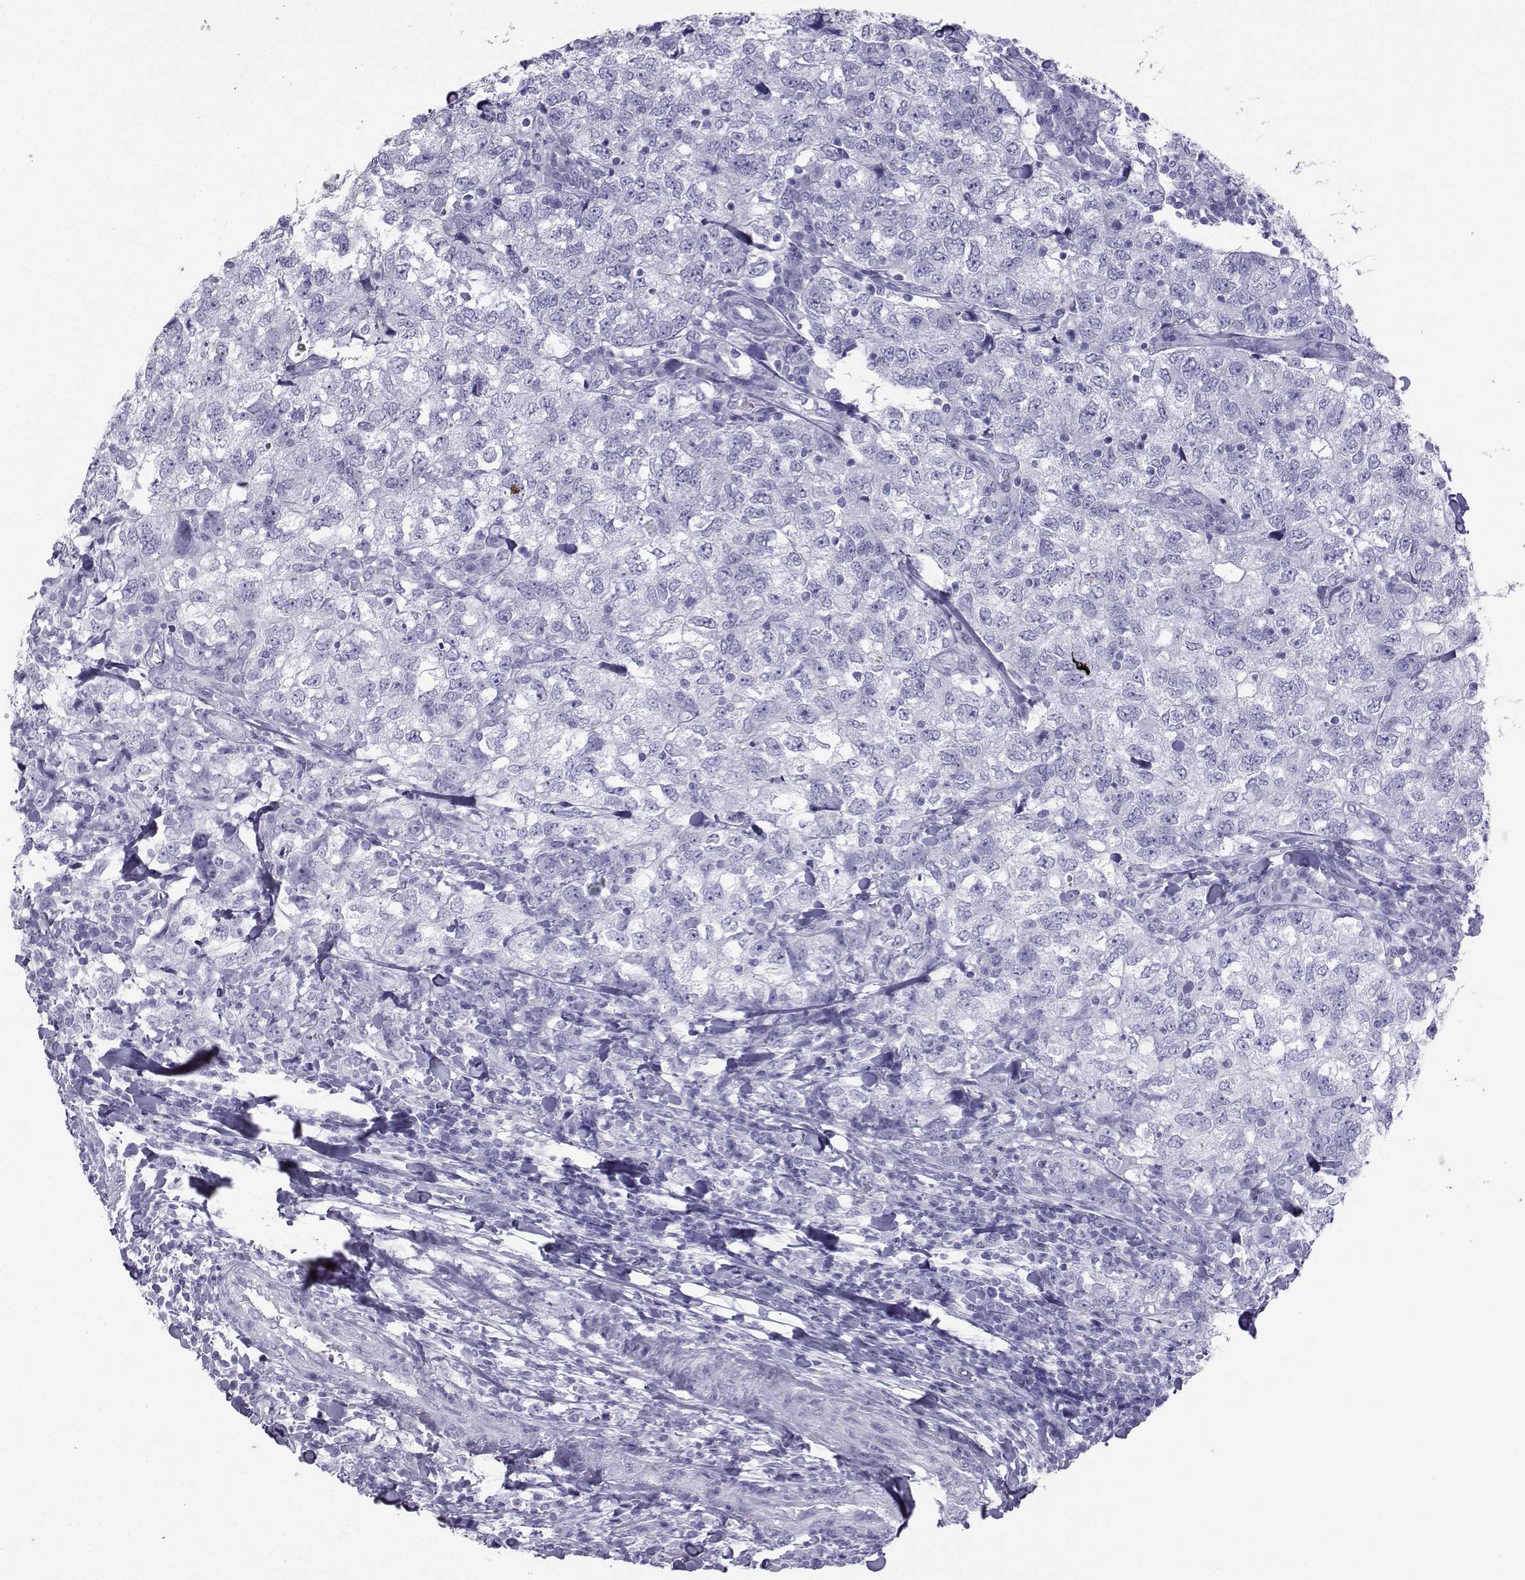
{"staining": {"intensity": "negative", "quantity": "none", "location": "none"}, "tissue": "breast cancer", "cell_type": "Tumor cells", "image_type": "cancer", "snomed": [{"axis": "morphology", "description": "Duct carcinoma"}, {"axis": "topography", "description": "Breast"}], "caption": "Human breast intraductal carcinoma stained for a protein using immunohistochemistry (IHC) shows no staining in tumor cells.", "gene": "LORICRIN", "patient": {"sex": "female", "age": 30}}